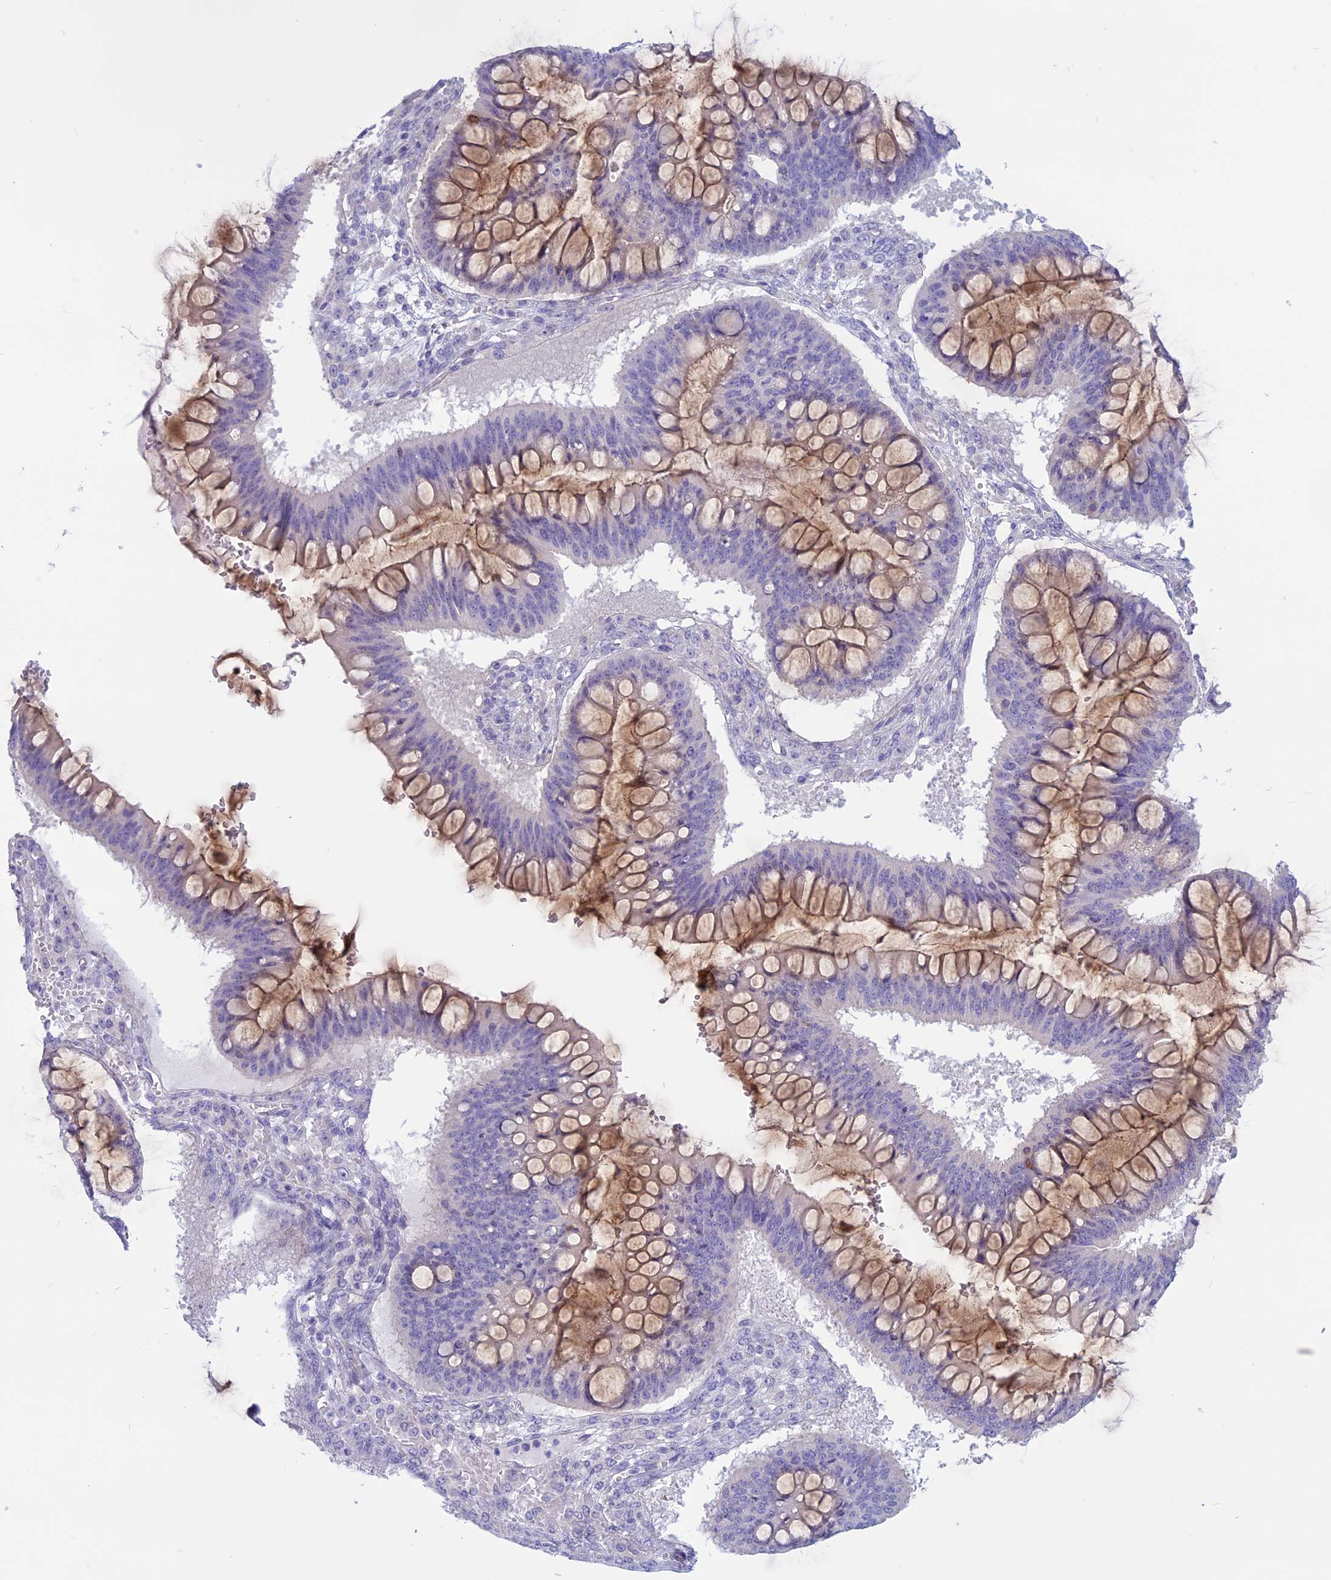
{"staining": {"intensity": "weak", "quantity": "25%-75%", "location": "cytoplasmic/membranous"}, "tissue": "ovarian cancer", "cell_type": "Tumor cells", "image_type": "cancer", "snomed": [{"axis": "morphology", "description": "Cystadenocarcinoma, mucinous, NOS"}, {"axis": "topography", "description": "Ovary"}], "caption": "A histopathology image of human mucinous cystadenocarcinoma (ovarian) stained for a protein reveals weak cytoplasmic/membranous brown staining in tumor cells.", "gene": "SPHKAP", "patient": {"sex": "female", "age": 73}}